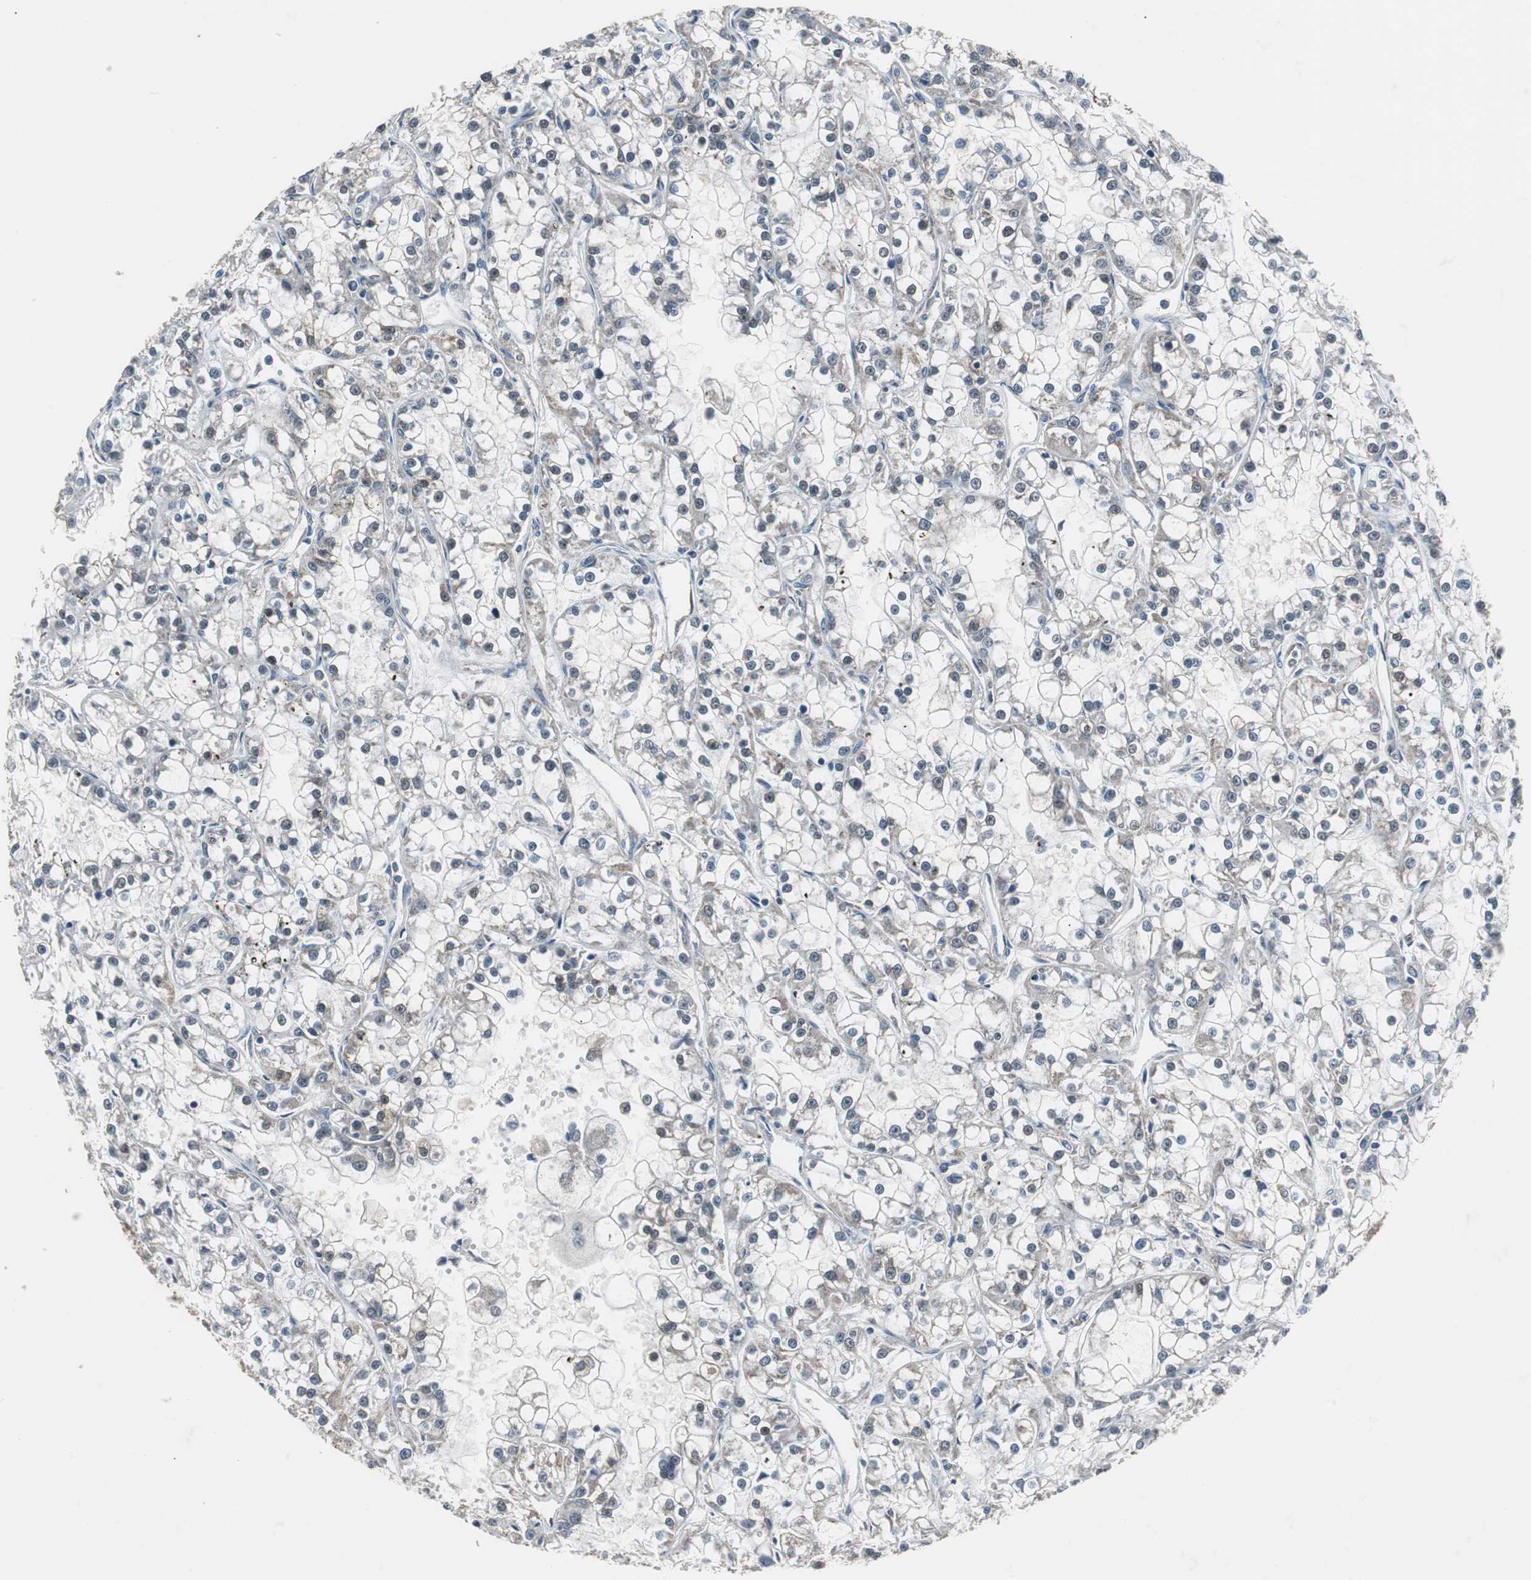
{"staining": {"intensity": "negative", "quantity": "none", "location": "none"}, "tissue": "renal cancer", "cell_type": "Tumor cells", "image_type": "cancer", "snomed": [{"axis": "morphology", "description": "Adenocarcinoma, NOS"}, {"axis": "topography", "description": "Kidney"}], "caption": "This is a image of immunohistochemistry staining of renal adenocarcinoma, which shows no positivity in tumor cells.", "gene": "ZHX2", "patient": {"sex": "female", "age": 52}}